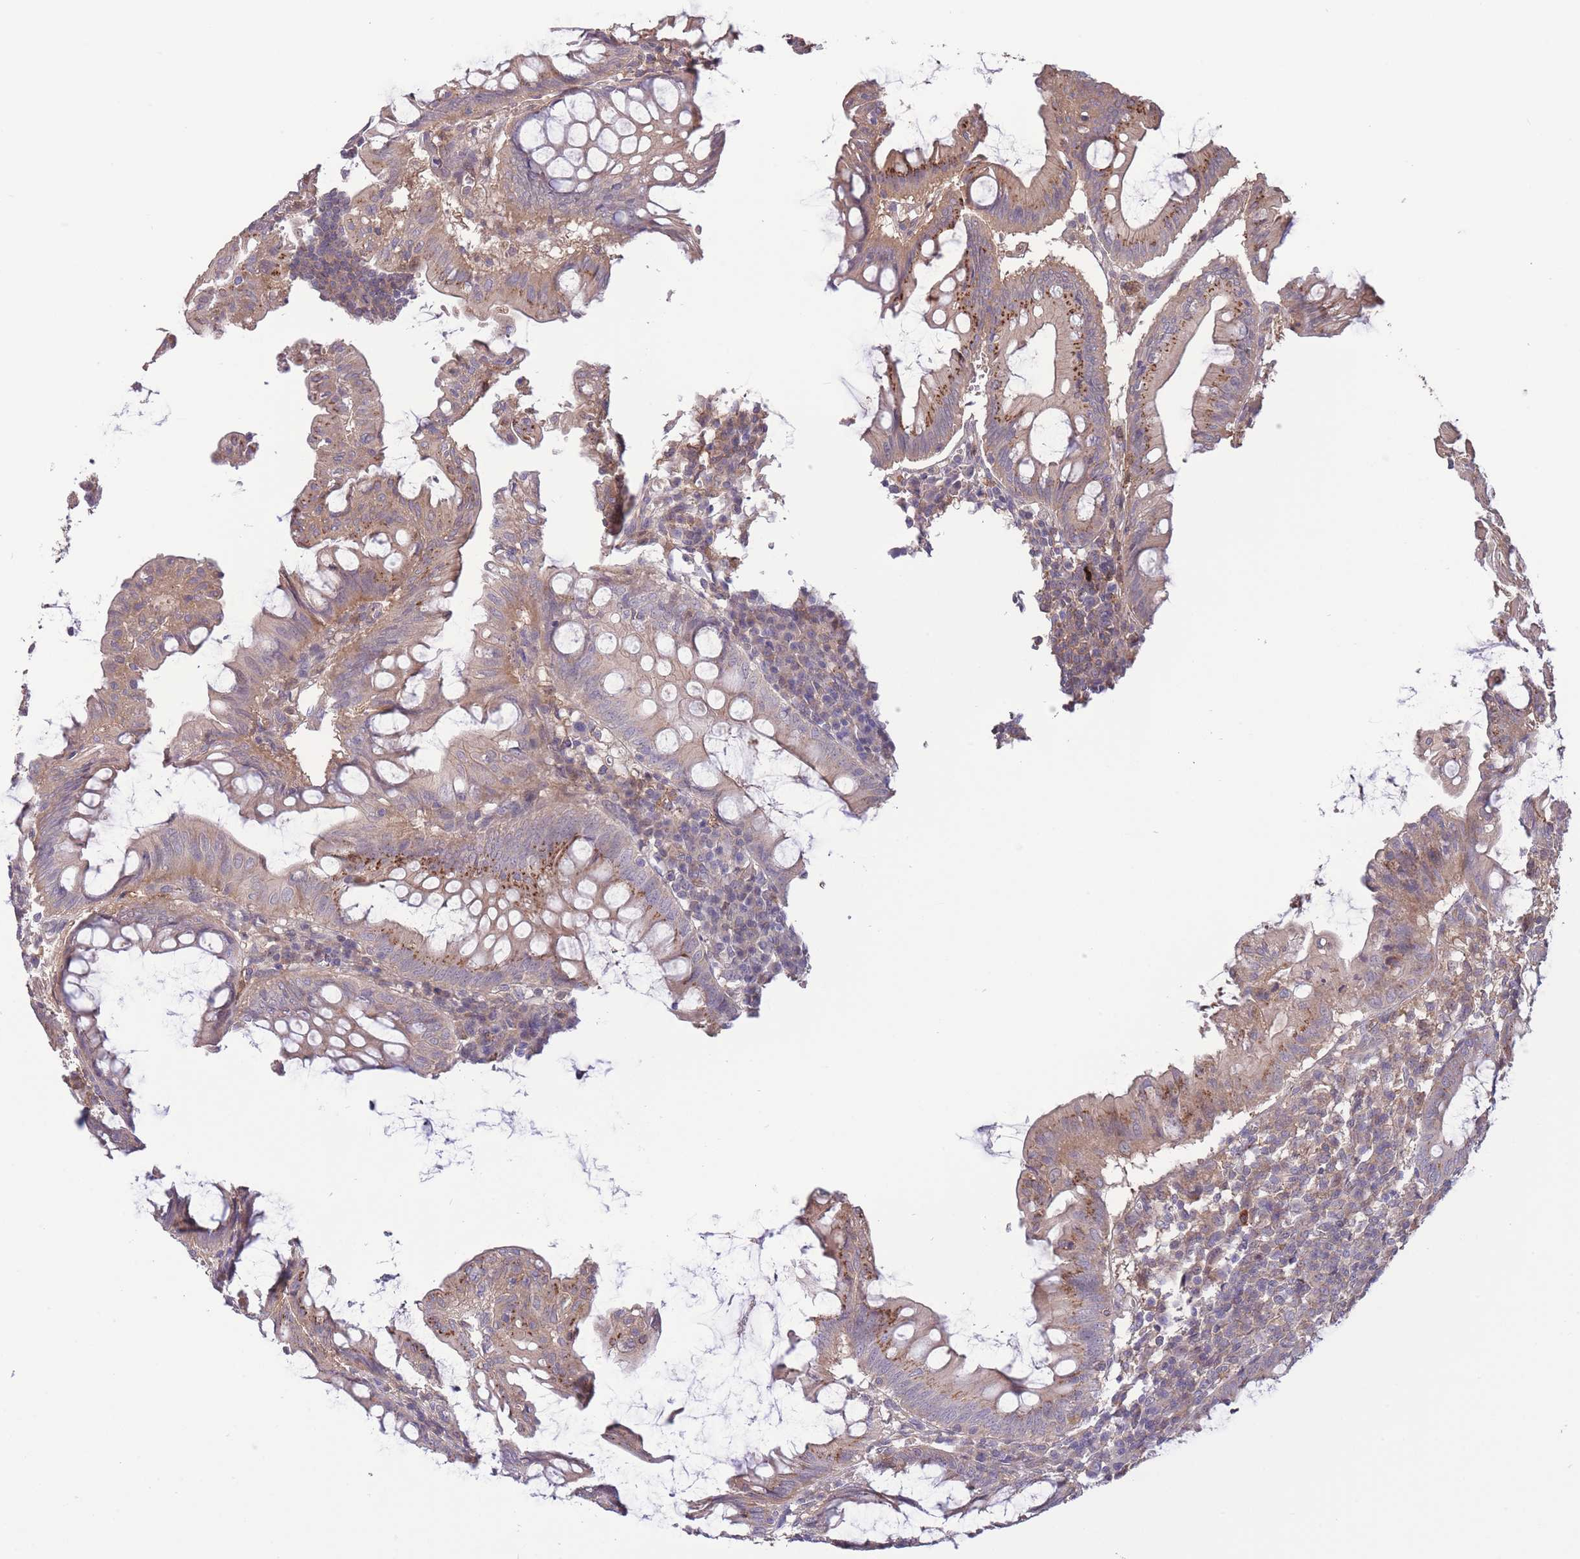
{"staining": {"intensity": "moderate", "quantity": "<25%", "location": "cytoplasmic/membranous"}, "tissue": "appendix", "cell_type": "Glandular cells", "image_type": "normal", "snomed": [{"axis": "morphology", "description": "Normal tissue, NOS"}, {"axis": "topography", "description": "Appendix"}], "caption": "Appendix stained with a brown dye shows moderate cytoplasmic/membranous positive positivity in approximately <25% of glandular cells.", "gene": "ZNF304", "patient": {"sex": "male", "age": 83}}